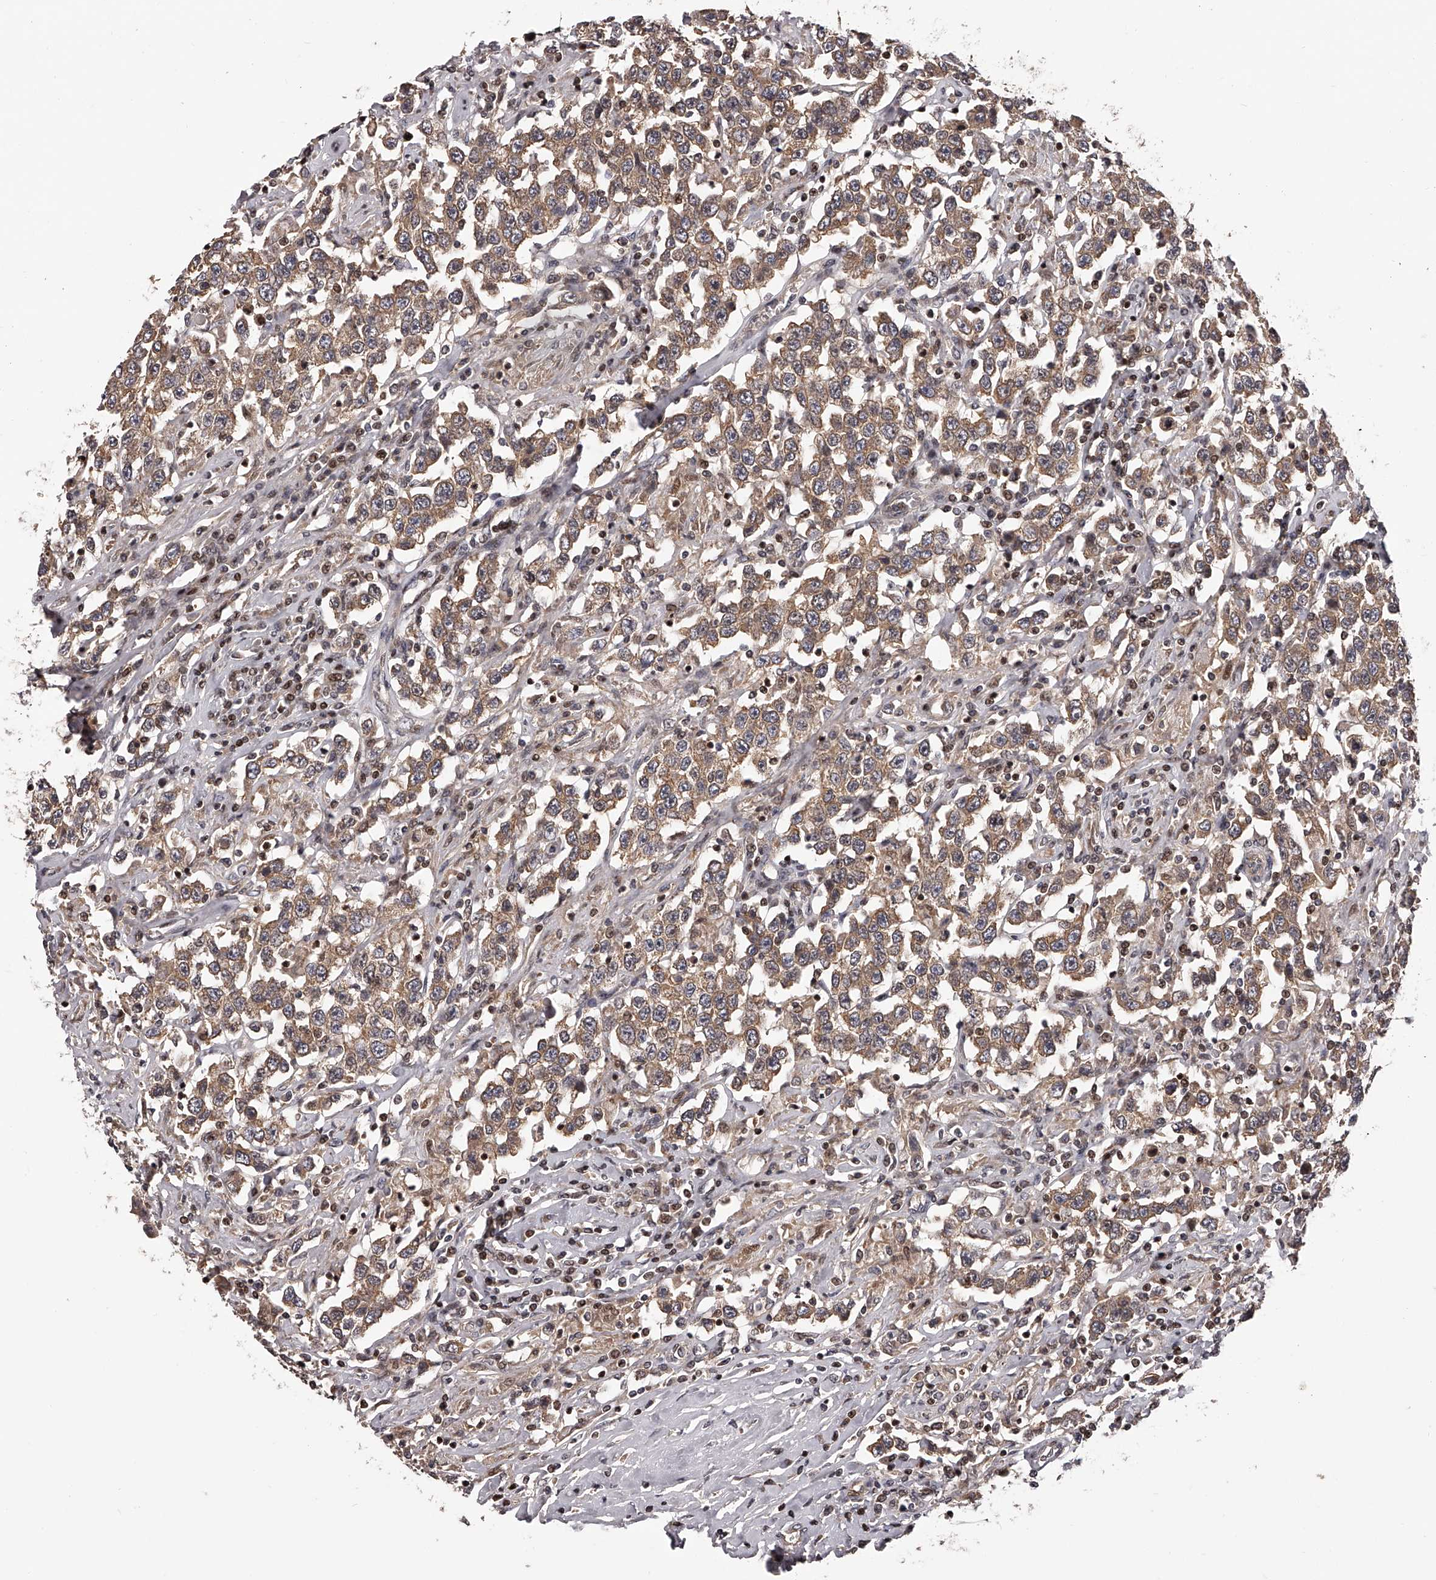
{"staining": {"intensity": "moderate", "quantity": ">75%", "location": "cytoplasmic/membranous"}, "tissue": "testis cancer", "cell_type": "Tumor cells", "image_type": "cancer", "snomed": [{"axis": "morphology", "description": "Seminoma, NOS"}, {"axis": "topography", "description": "Testis"}], "caption": "Brown immunohistochemical staining in human testis cancer (seminoma) reveals moderate cytoplasmic/membranous expression in about >75% of tumor cells. The protein is stained brown, and the nuclei are stained in blue (DAB IHC with brightfield microscopy, high magnification).", "gene": "PFDN2", "patient": {"sex": "male", "age": 41}}